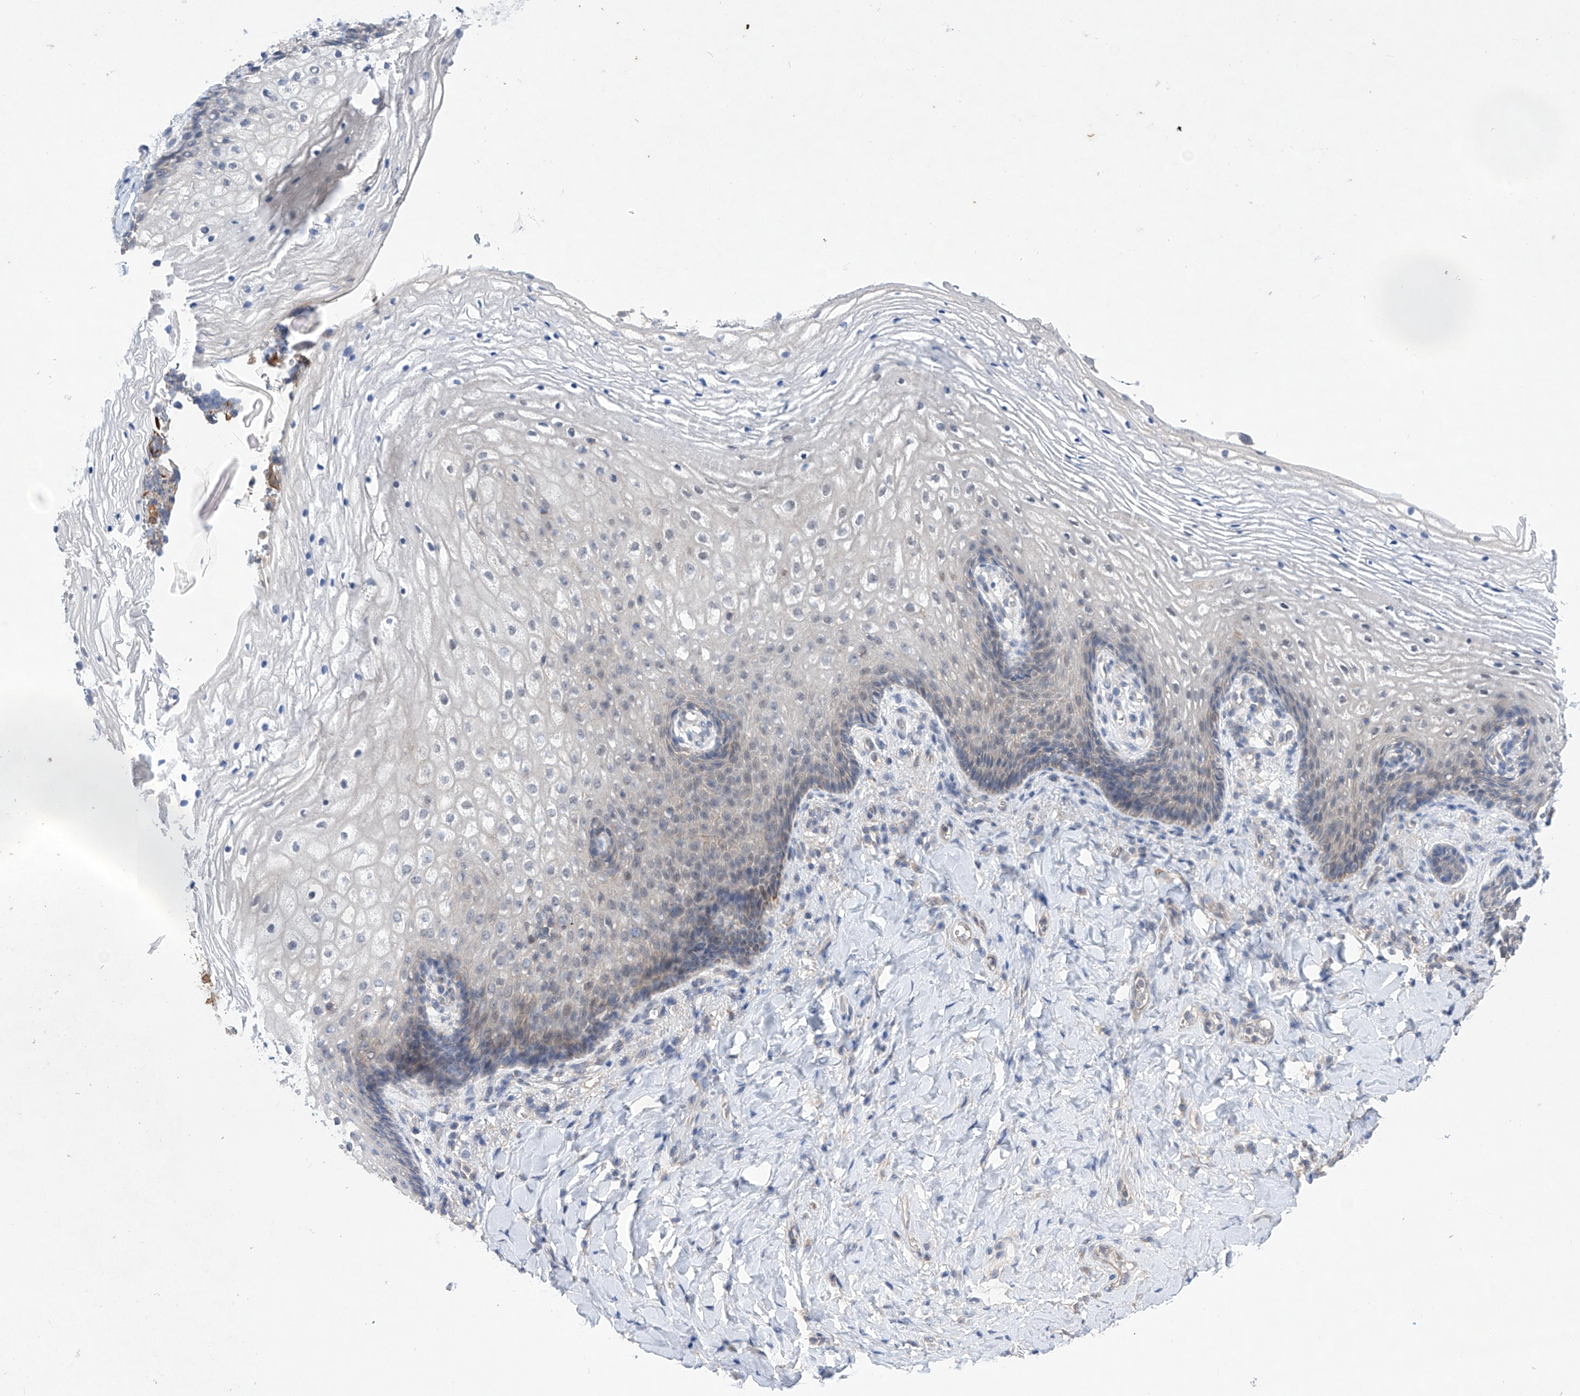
{"staining": {"intensity": "moderate", "quantity": "<25%", "location": "cytoplasmic/membranous"}, "tissue": "vagina", "cell_type": "Squamous epithelial cells", "image_type": "normal", "snomed": [{"axis": "morphology", "description": "Normal tissue, NOS"}, {"axis": "topography", "description": "Vagina"}], "caption": "Immunohistochemical staining of normal human vagina shows moderate cytoplasmic/membranous protein staining in about <25% of squamous epithelial cells. (DAB = brown stain, brightfield microscopy at high magnification).", "gene": "KIFC2", "patient": {"sex": "female", "age": 60}}